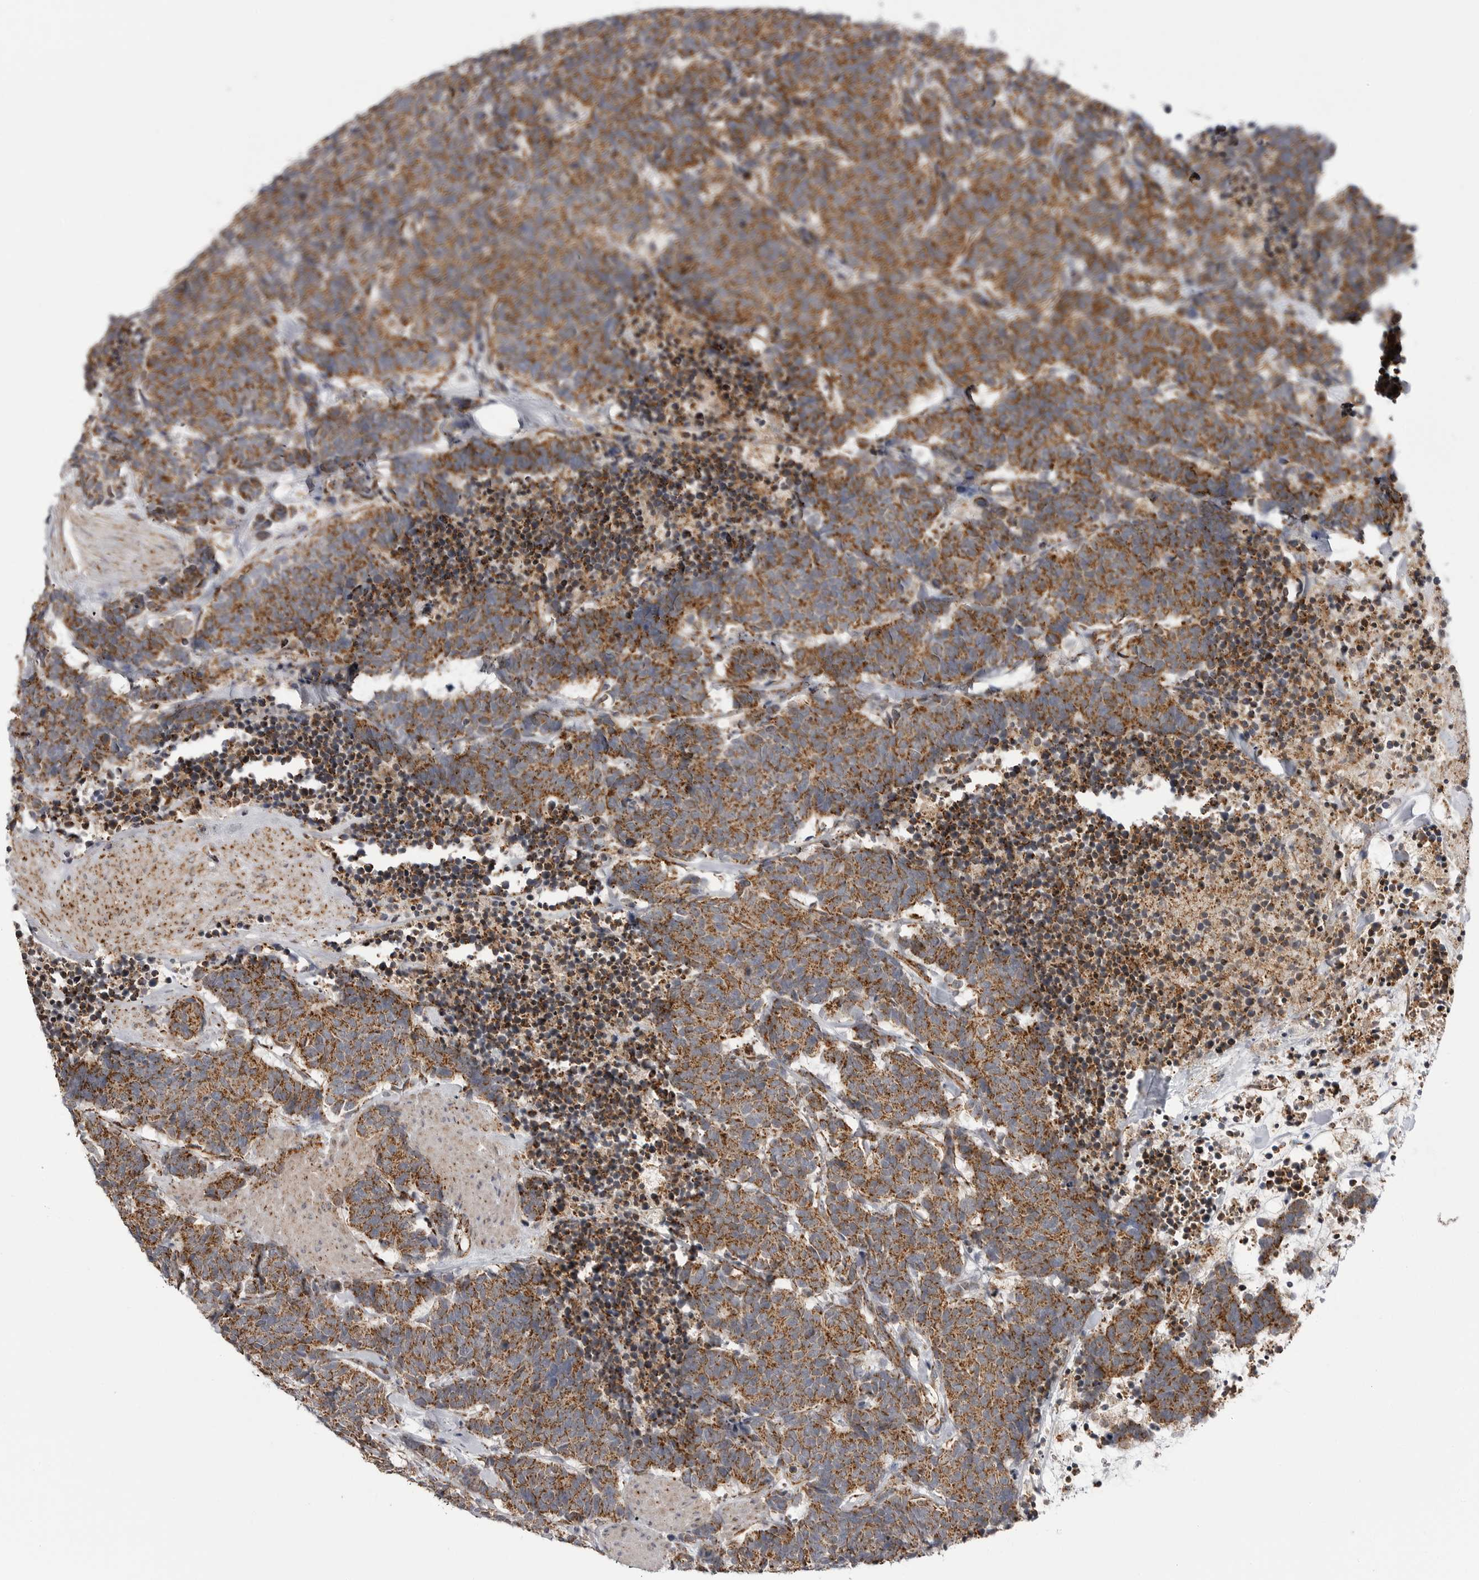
{"staining": {"intensity": "moderate", "quantity": ">75%", "location": "cytoplasmic/membranous"}, "tissue": "carcinoid", "cell_type": "Tumor cells", "image_type": "cancer", "snomed": [{"axis": "morphology", "description": "Carcinoma, NOS"}, {"axis": "morphology", "description": "Carcinoid, malignant, NOS"}, {"axis": "topography", "description": "Urinary bladder"}], "caption": "Tumor cells display medium levels of moderate cytoplasmic/membranous staining in approximately >75% of cells in malignant carcinoid. (DAB IHC with brightfield microscopy, high magnification).", "gene": "FH", "patient": {"sex": "male", "age": 57}}